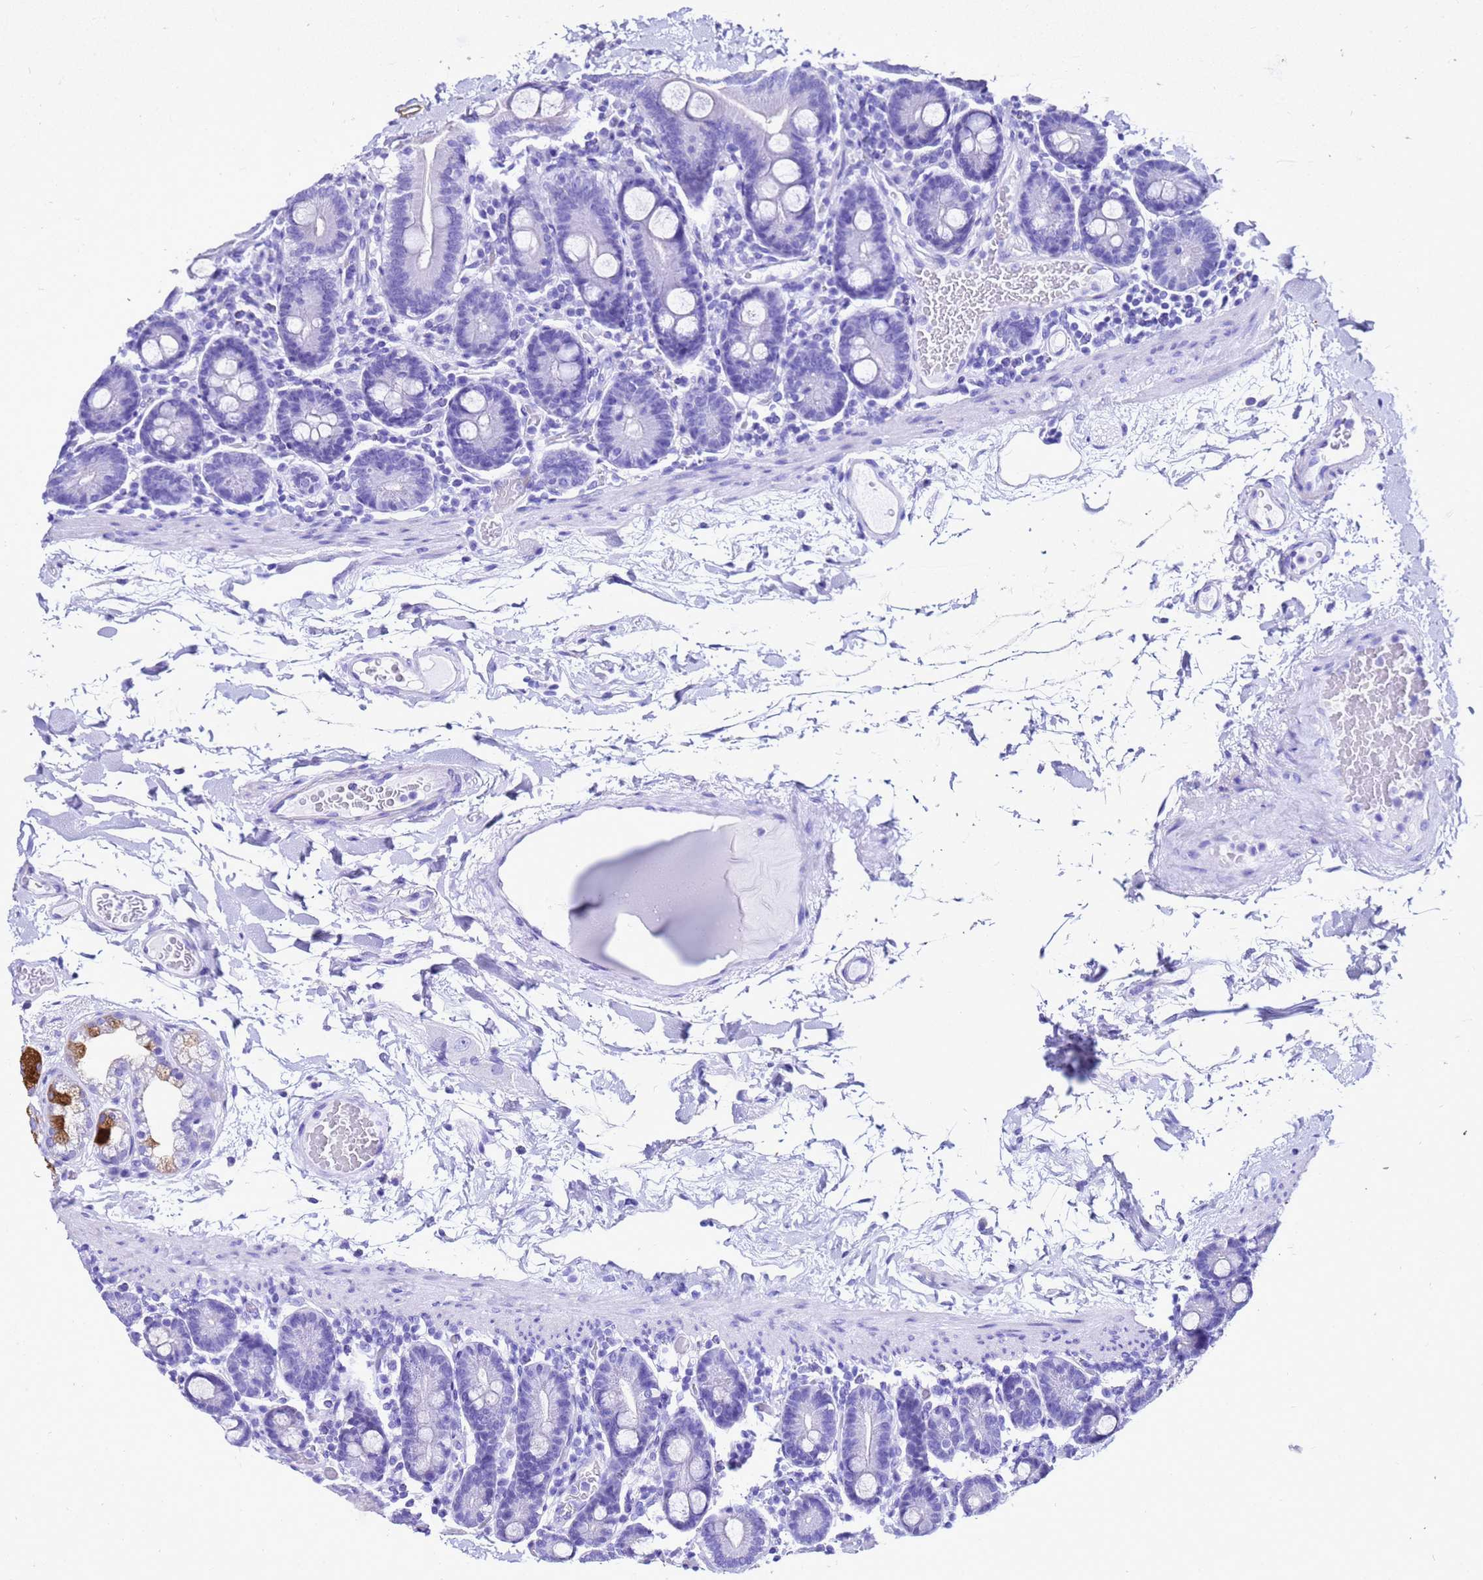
{"staining": {"intensity": "negative", "quantity": "none", "location": "none"}, "tissue": "duodenum", "cell_type": "Glandular cells", "image_type": "normal", "snomed": [{"axis": "morphology", "description": "Normal tissue, NOS"}, {"axis": "topography", "description": "Duodenum"}], "caption": "Image shows no protein positivity in glandular cells of normal duodenum.", "gene": "LIPF", "patient": {"sex": "male", "age": 55}}